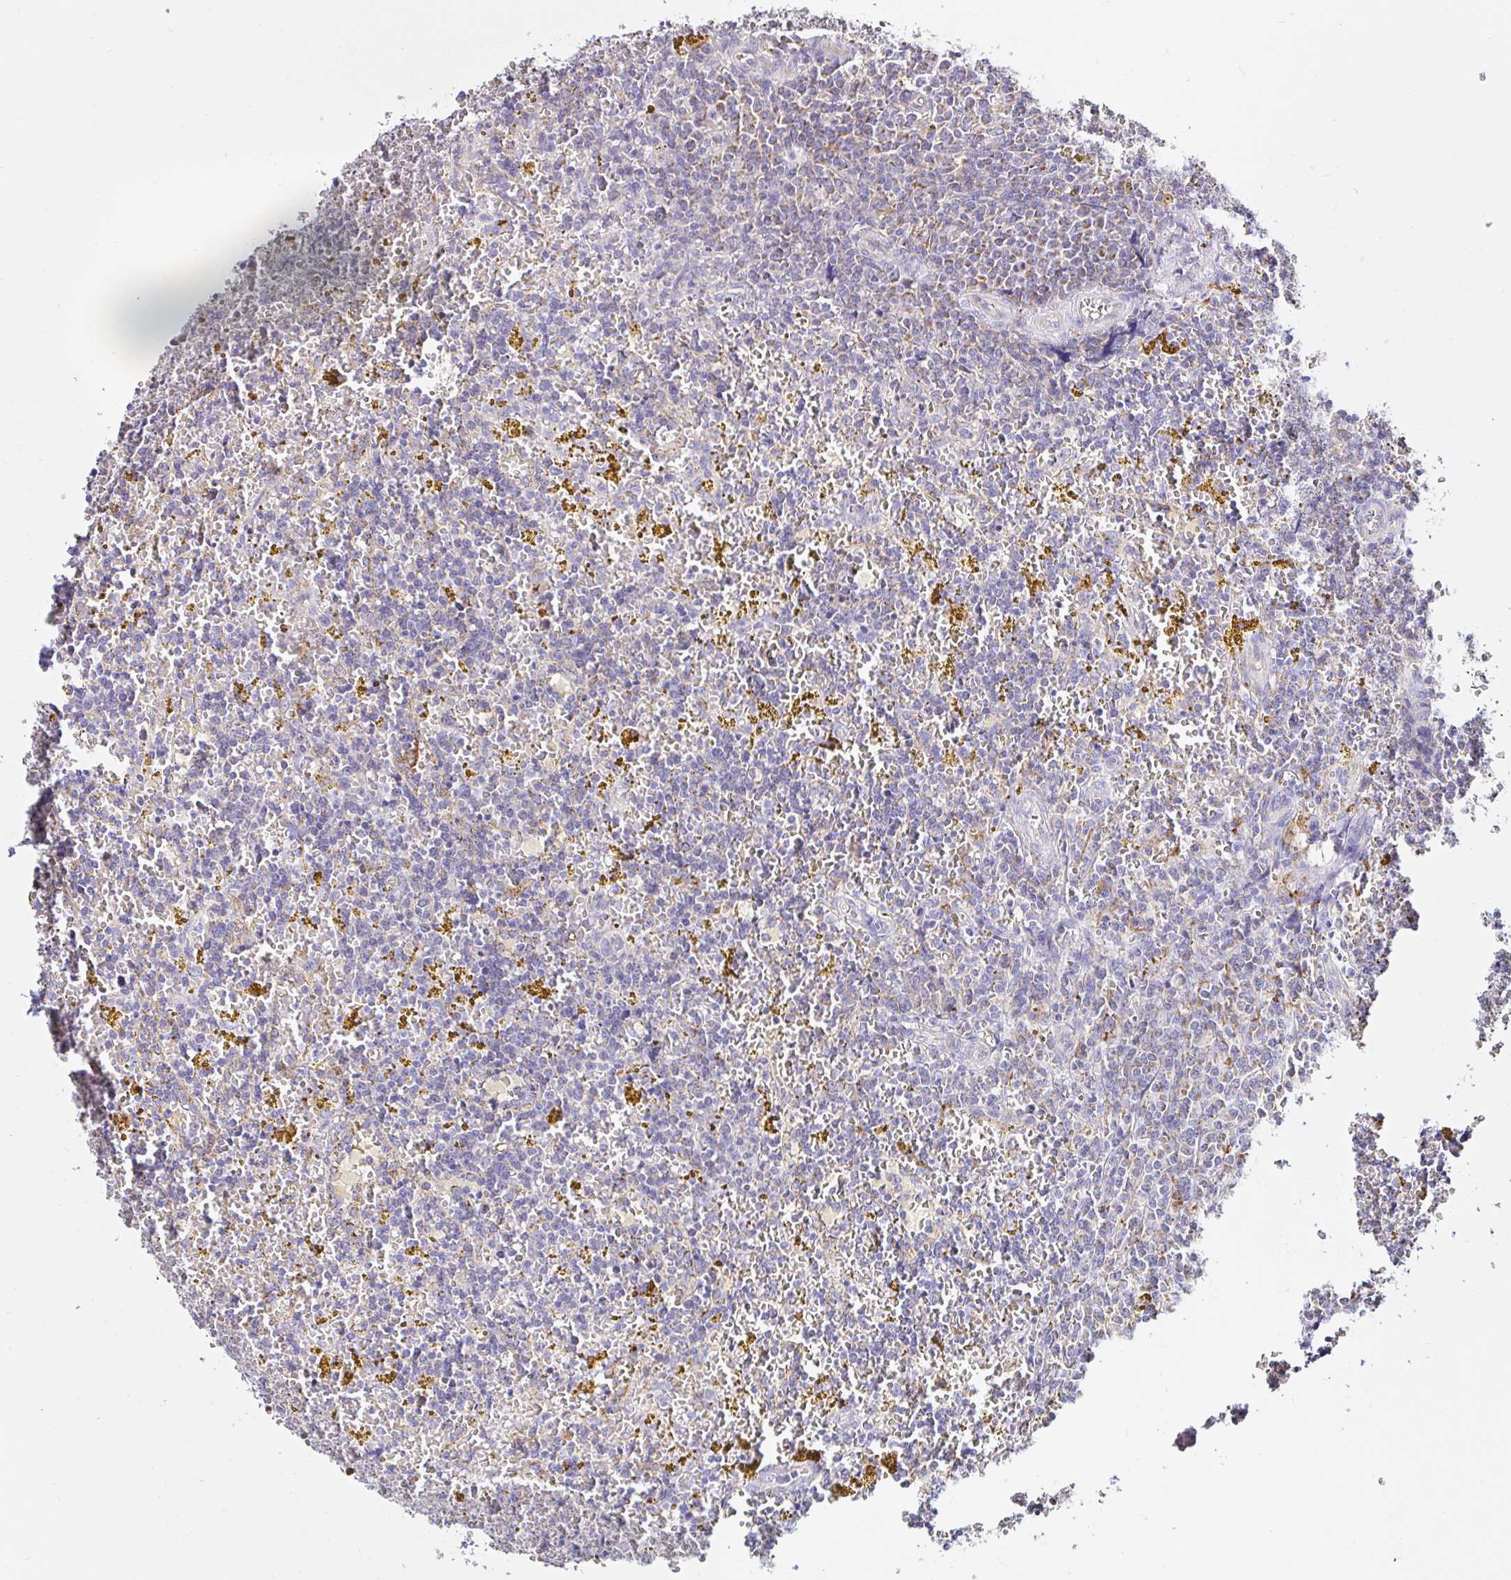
{"staining": {"intensity": "negative", "quantity": "none", "location": "none"}, "tissue": "lymphoma", "cell_type": "Tumor cells", "image_type": "cancer", "snomed": [{"axis": "morphology", "description": "Malignant lymphoma, non-Hodgkin's type, Low grade"}, {"axis": "topography", "description": "Spleen"}, {"axis": "topography", "description": "Lymph node"}], "caption": "Malignant lymphoma, non-Hodgkin's type (low-grade) was stained to show a protein in brown. There is no significant positivity in tumor cells.", "gene": "MSR1", "patient": {"sex": "female", "age": 66}}